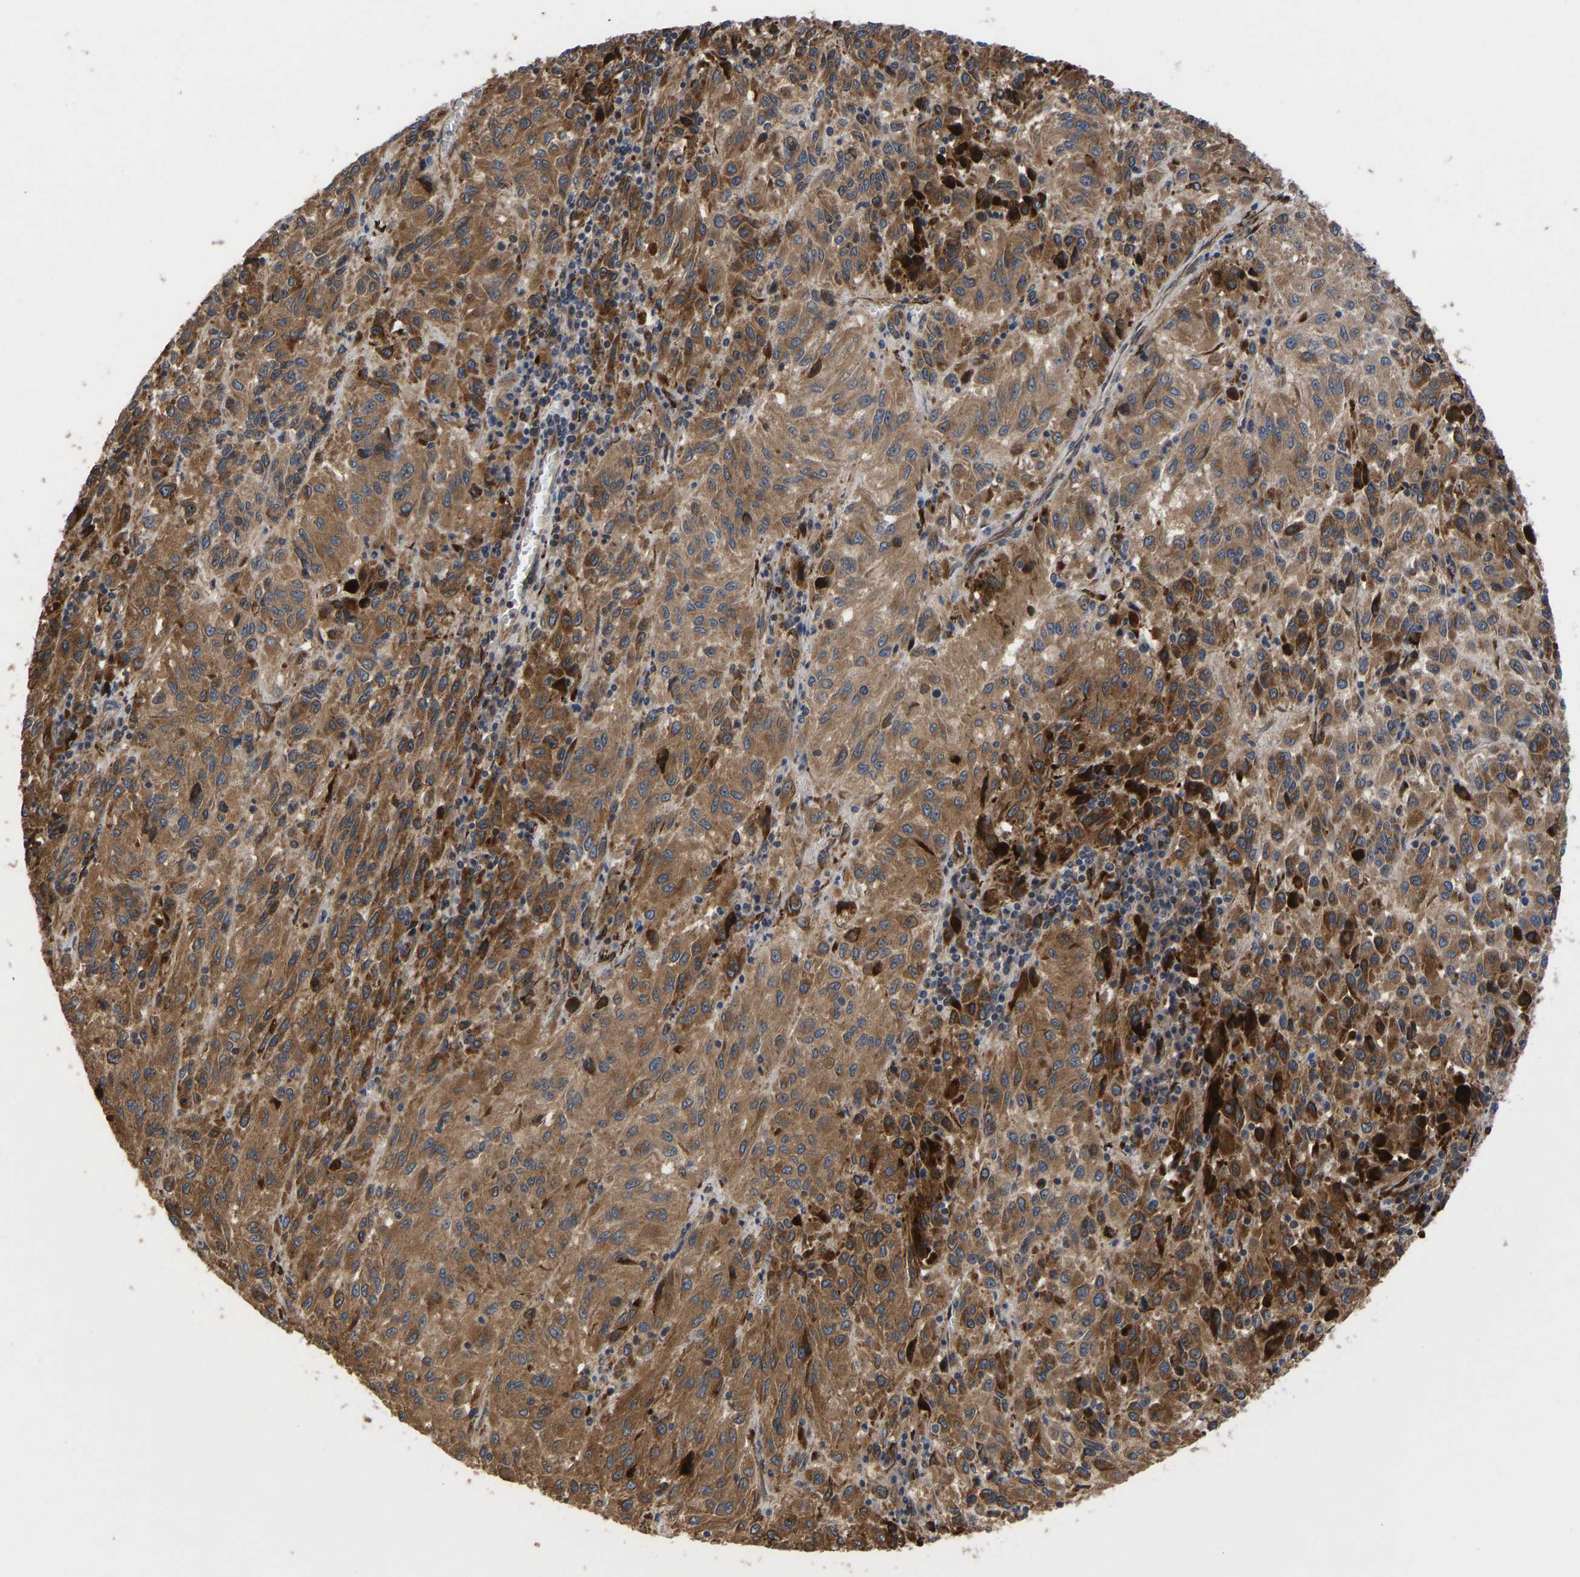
{"staining": {"intensity": "moderate", "quantity": ">75%", "location": "cytoplasmic/membranous"}, "tissue": "melanoma", "cell_type": "Tumor cells", "image_type": "cancer", "snomed": [{"axis": "morphology", "description": "Malignant melanoma, Metastatic site"}, {"axis": "topography", "description": "Lung"}], "caption": "This image displays immunohistochemistry (IHC) staining of human melanoma, with medium moderate cytoplasmic/membranous positivity in approximately >75% of tumor cells.", "gene": "FRRS1", "patient": {"sex": "male", "age": 64}}